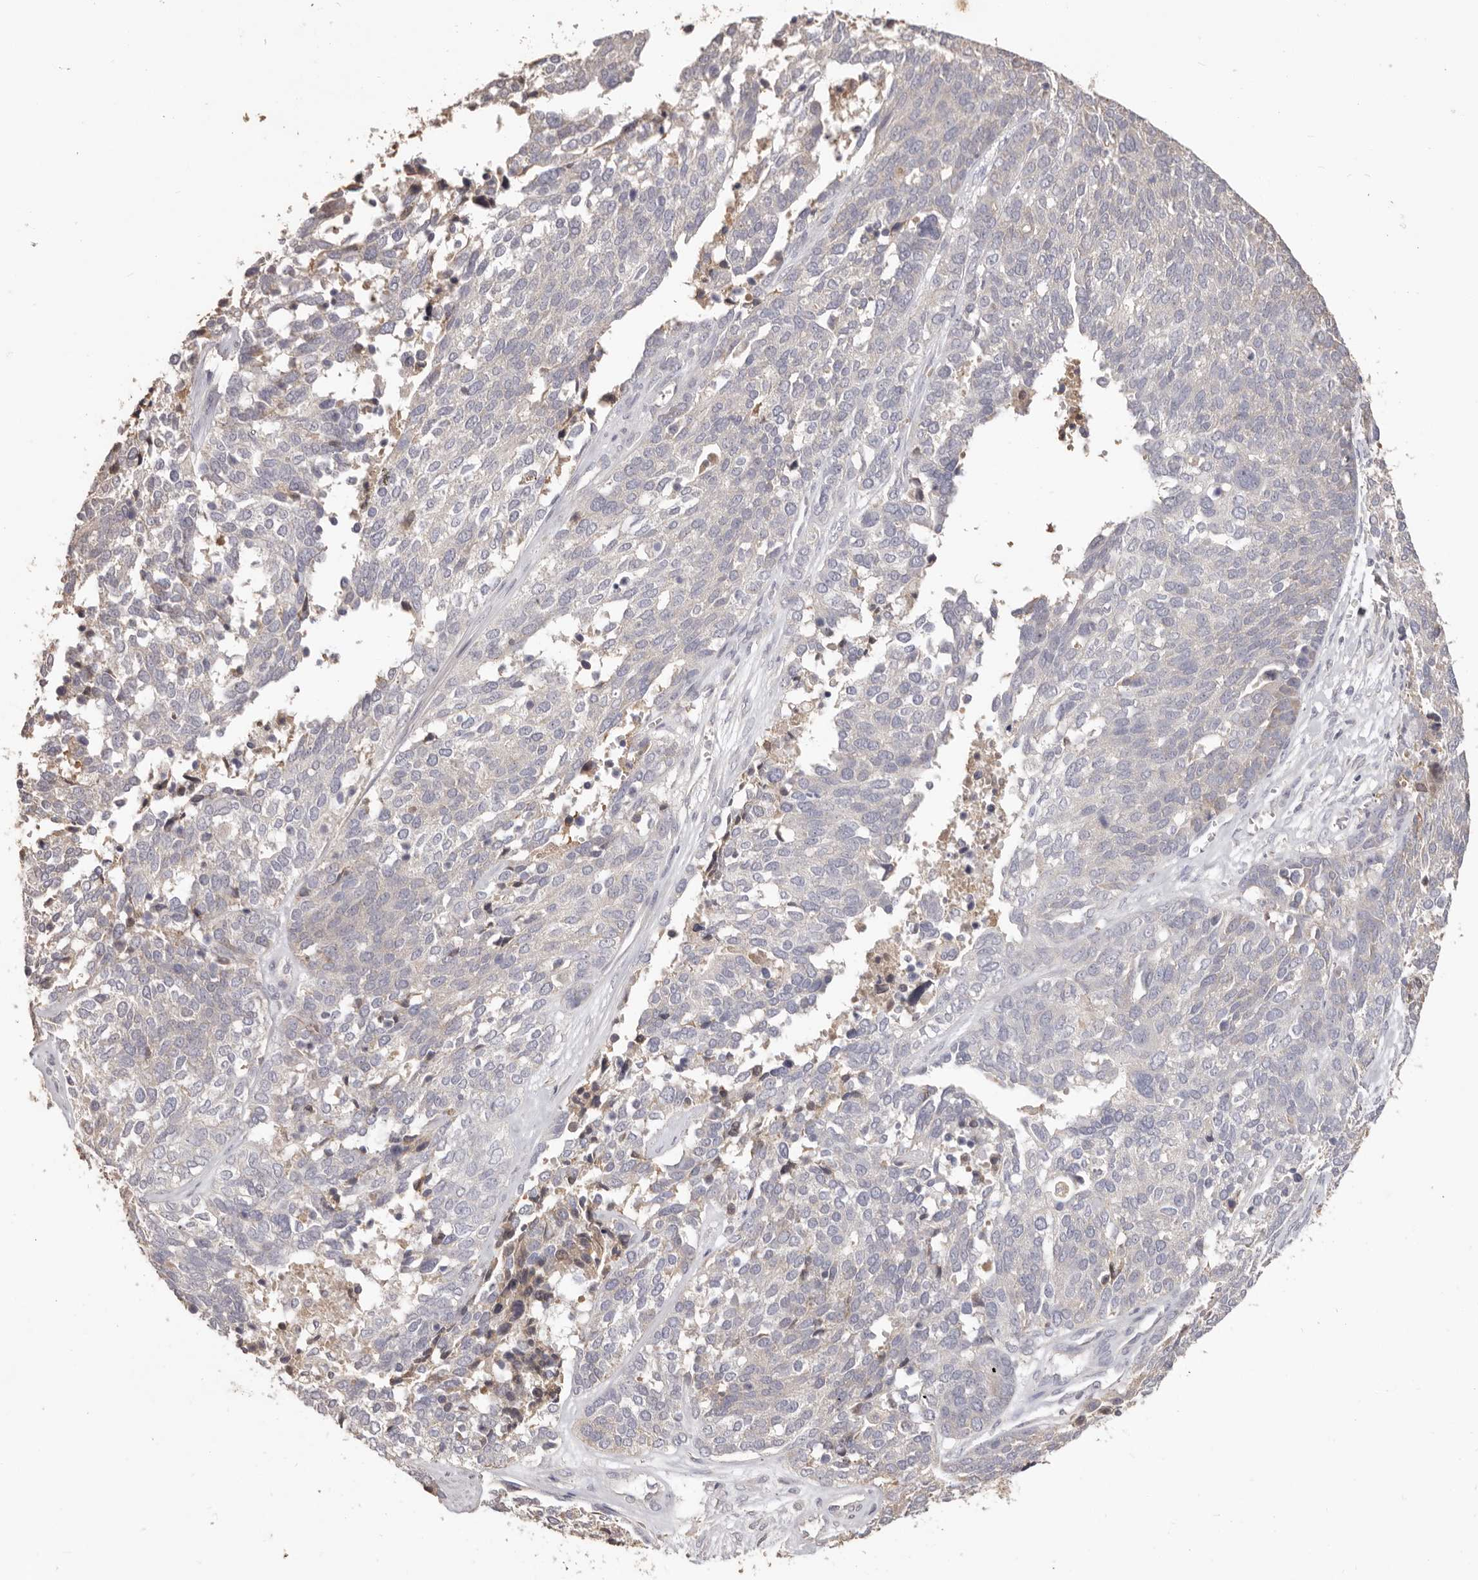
{"staining": {"intensity": "negative", "quantity": "none", "location": "none"}, "tissue": "ovarian cancer", "cell_type": "Tumor cells", "image_type": "cancer", "snomed": [{"axis": "morphology", "description": "Cystadenocarcinoma, serous, NOS"}, {"axis": "topography", "description": "Ovary"}], "caption": "Immunohistochemistry (IHC) histopathology image of neoplastic tissue: human serous cystadenocarcinoma (ovarian) stained with DAB (3,3'-diaminobenzidine) demonstrates no significant protein expression in tumor cells.", "gene": "HCAR2", "patient": {"sex": "female", "age": 44}}